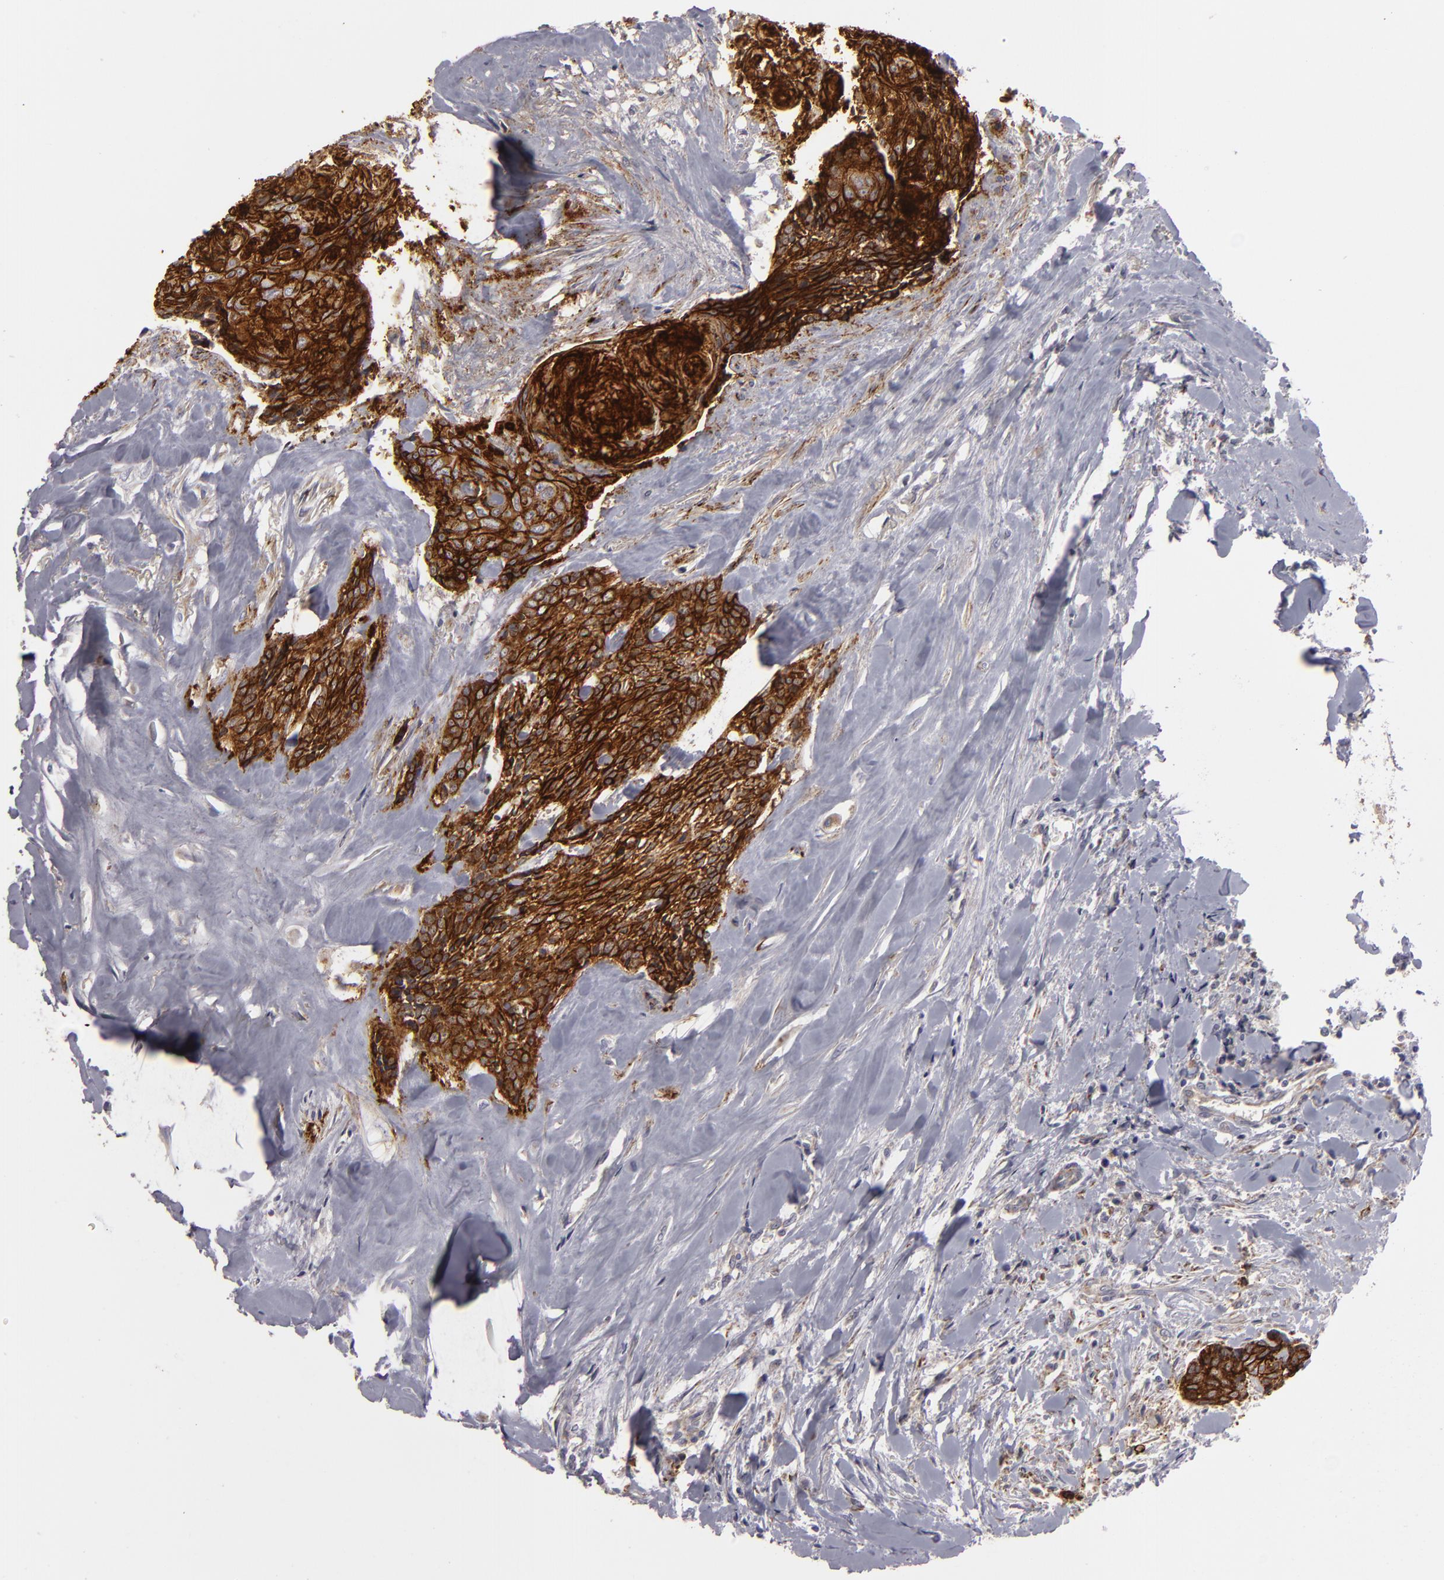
{"staining": {"intensity": "strong", "quantity": ">75%", "location": "cytoplasmic/membranous"}, "tissue": "head and neck cancer", "cell_type": "Tumor cells", "image_type": "cancer", "snomed": [{"axis": "morphology", "description": "Squamous cell carcinoma, NOS"}, {"axis": "topography", "description": "Salivary gland"}, {"axis": "topography", "description": "Head-Neck"}], "caption": "Approximately >75% of tumor cells in human head and neck cancer (squamous cell carcinoma) show strong cytoplasmic/membranous protein positivity as visualized by brown immunohistochemical staining.", "gene": "ALCAM", "patient": {"sex": "male", "age": 70}}